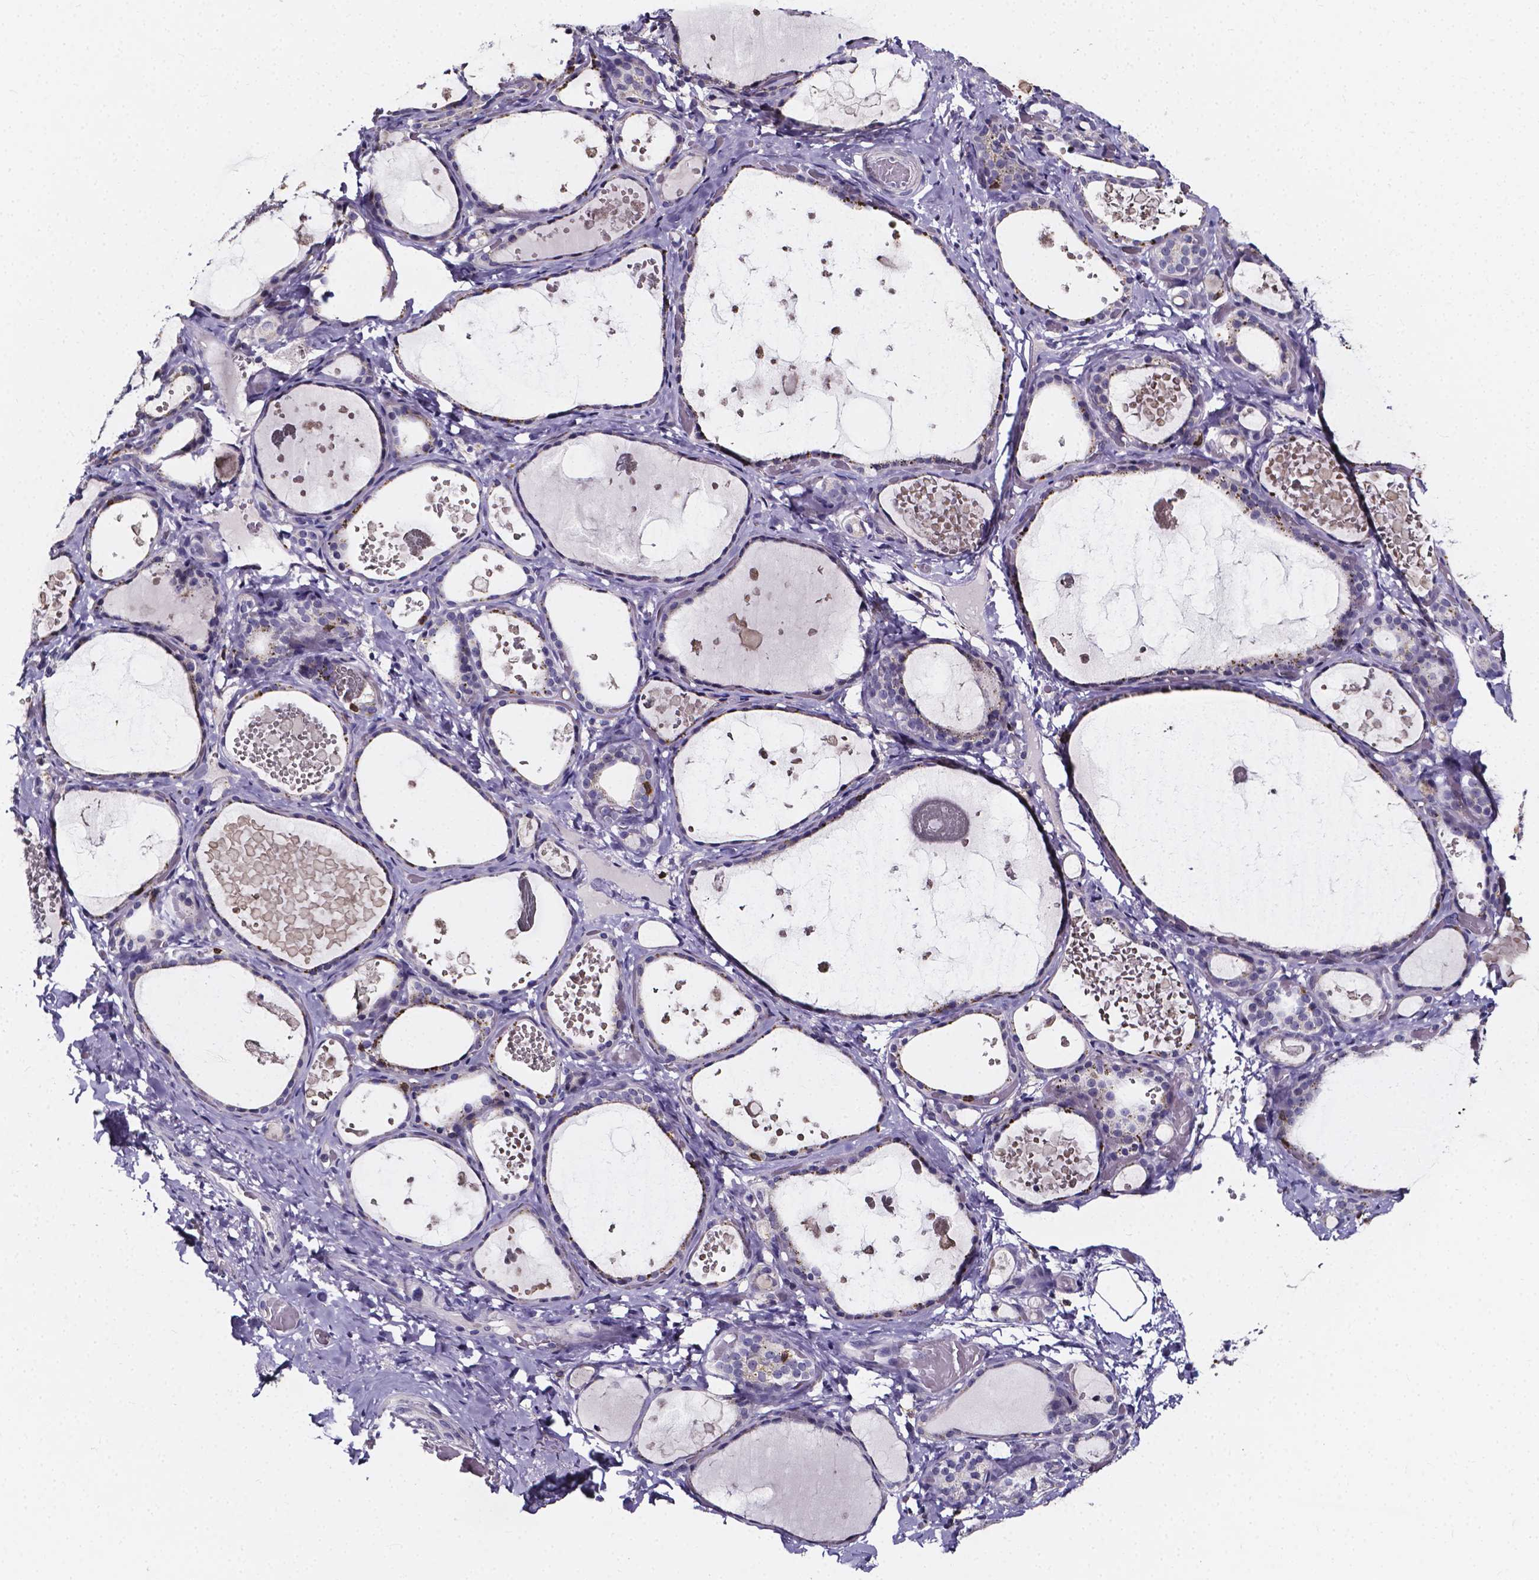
{"staining": {"intensity": "moderate", "quantity": "<25%", "location": "cytoplasmic/membranous"}, "tissue": "thyroid gland", "cell_type": "Glandular cells", "image_type": "normal", "snomed": [{"axis": "morphology", "description": "Normal tissue, NOS"}, {"axis": "topography", "description": "Thyroid gland"}], "caption": "Protein staining displays moderate cytoplasmic/membranous expression in about <25% of glandular cells in unremarkable thyroid gland.", "gene": "THEMIS", "patient": {"sex": "female", "age": 56}}